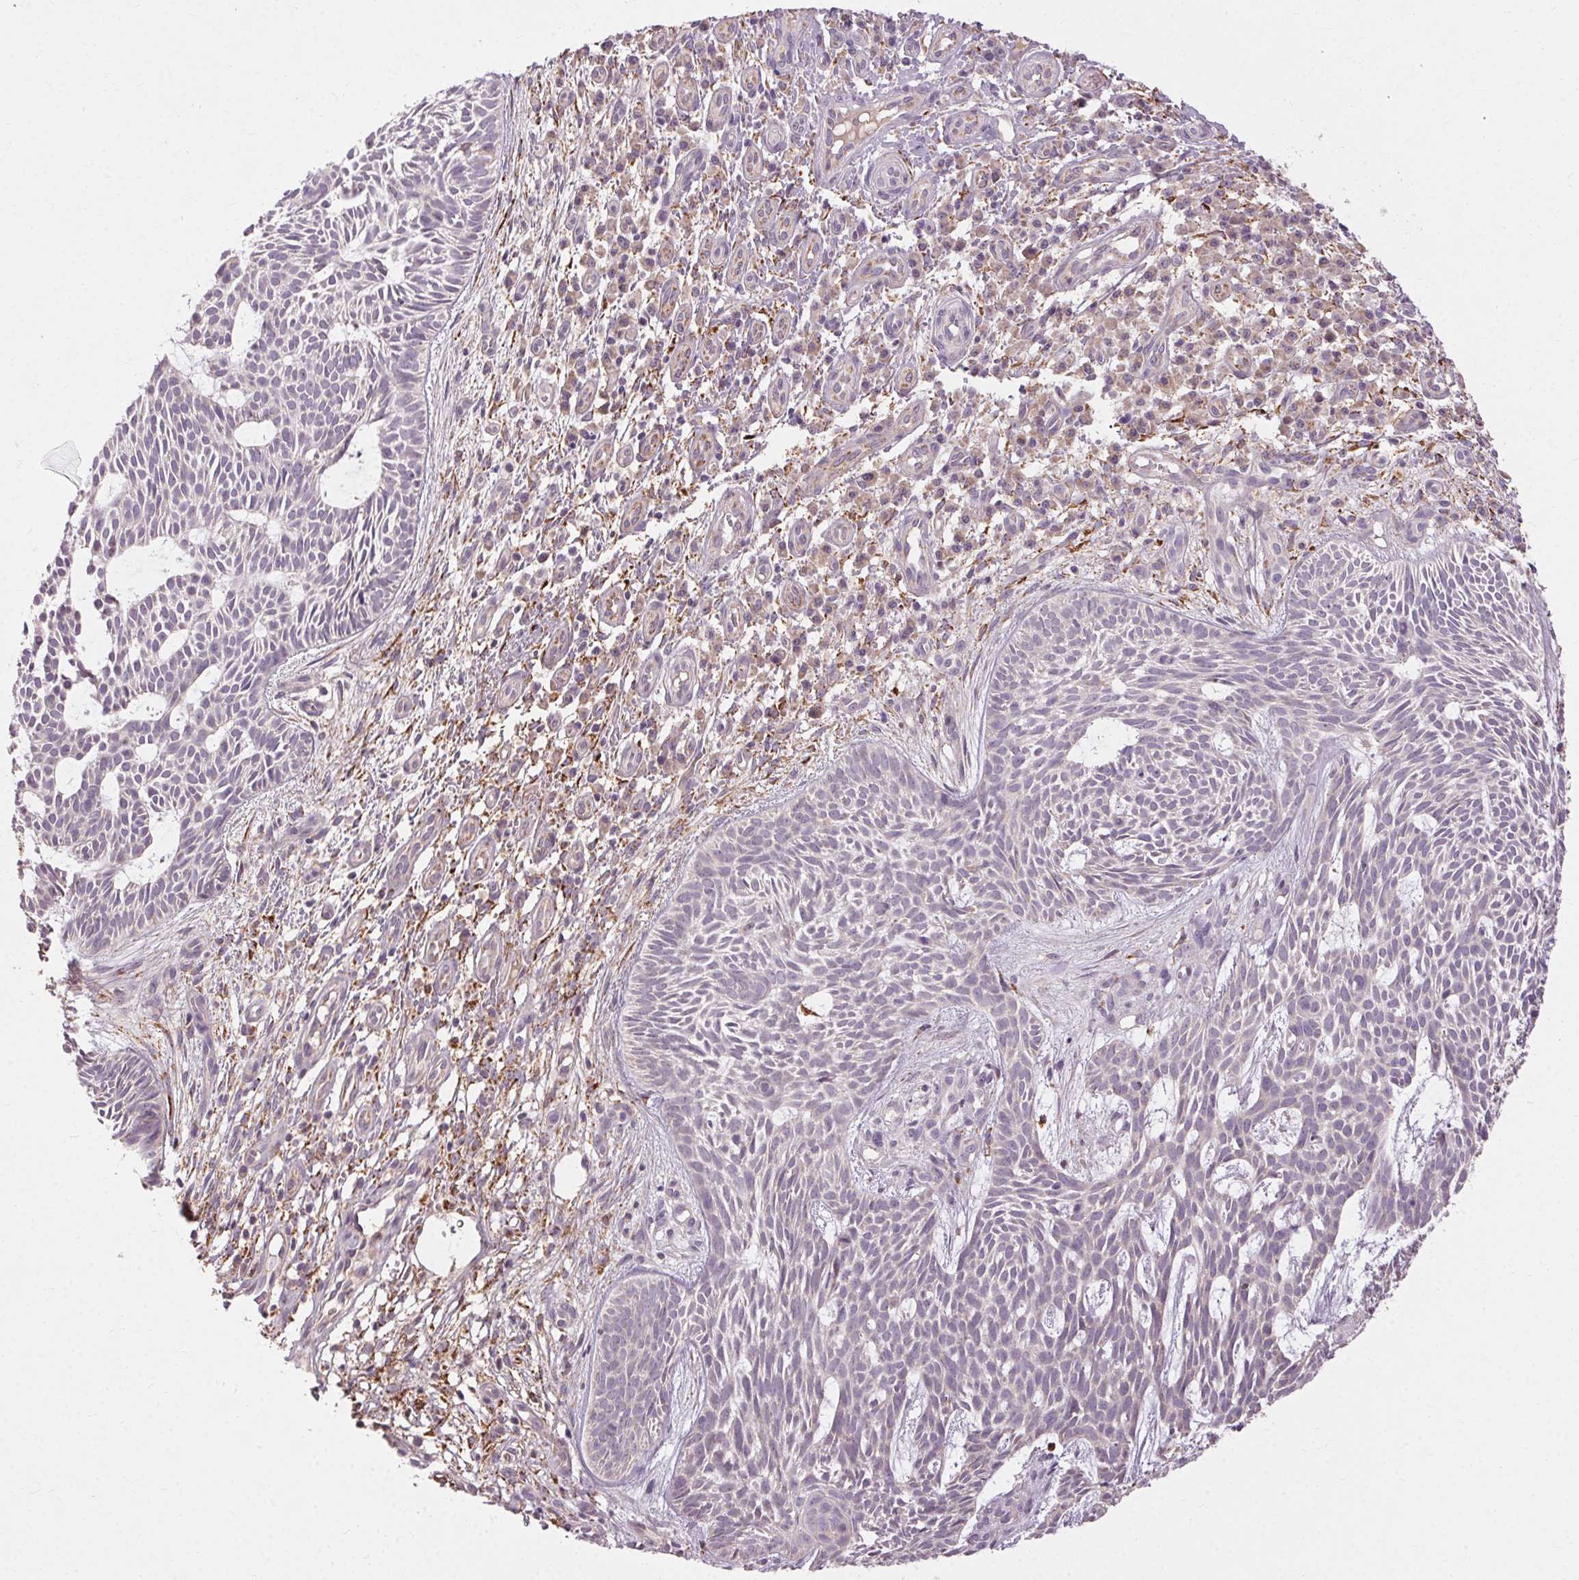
{"staining": {"intensity": "negative", "quantity": "none", "location": "none"}, "tissue": "skin cancer", "cell_type": "Tumor cells", "image_type": "cancer", "snomed": [{"axis": "morphology", "description": "Basal cell carcinoma"}, {"axis": "topography", "description": "Skin"}], "caption": "Tumor cells show no significant positivity in skin cancer (basal cell carcinoma).", "gene": "REP15", "patient": {"sex": "male", "age": 59}}